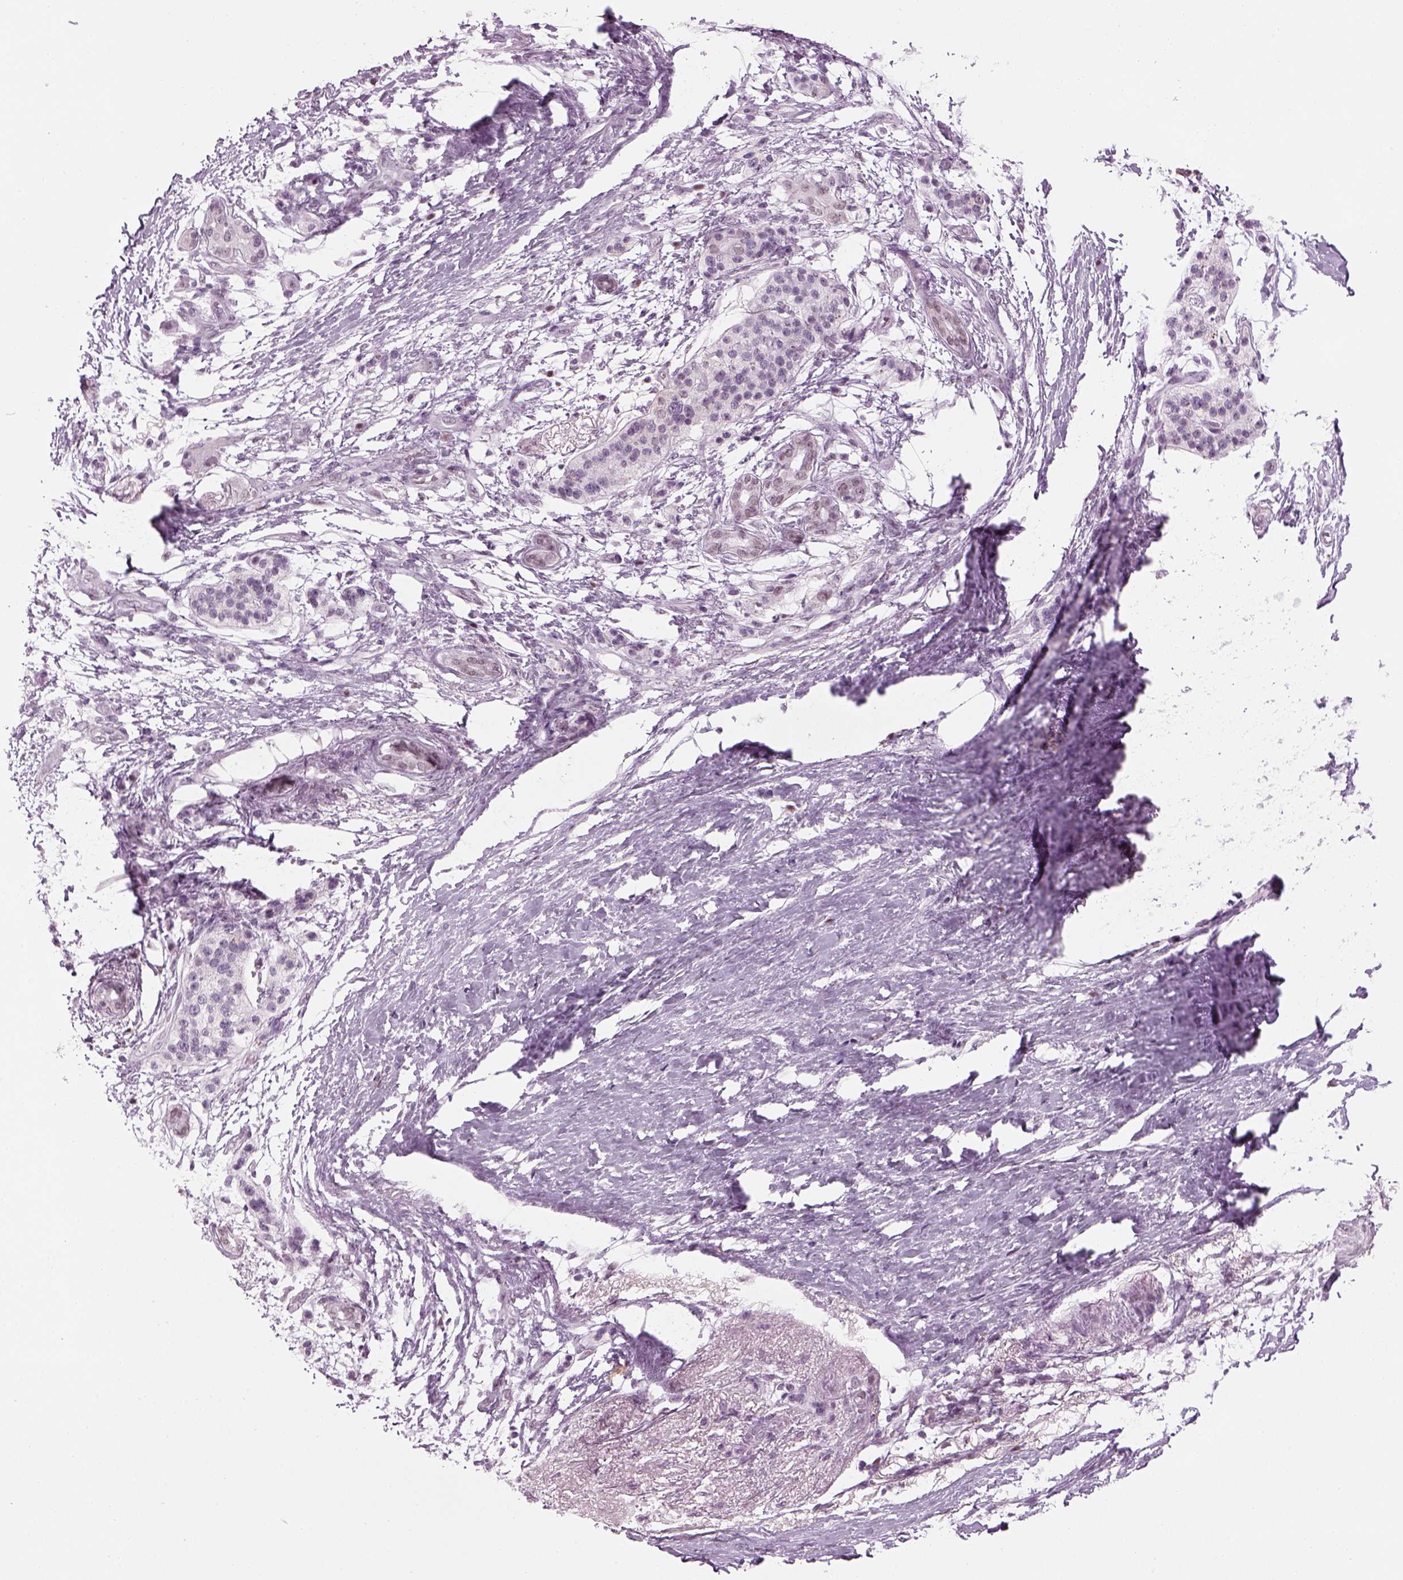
{"staining": {"intensity": "negative", "quantity": "none", "location": "none"}, "tissue": "pancreatic cancer", "cell_type": "Tumor cells", "image_type": "cancer", "snomed": [{"axis": "morphology", "description": "Adenocarcinoma, NOS"}, {"axis": "topography", "description": "Pancreas"}], "caption": "DAB (3,3'-diaminobenzidine) immunohistochemical staining of pancreatic cancer (adenocarcinoma) displays no significant staining in tumor cells.", "gene": "KCNG2", "patient": {"sex": "female", "age": 72}}